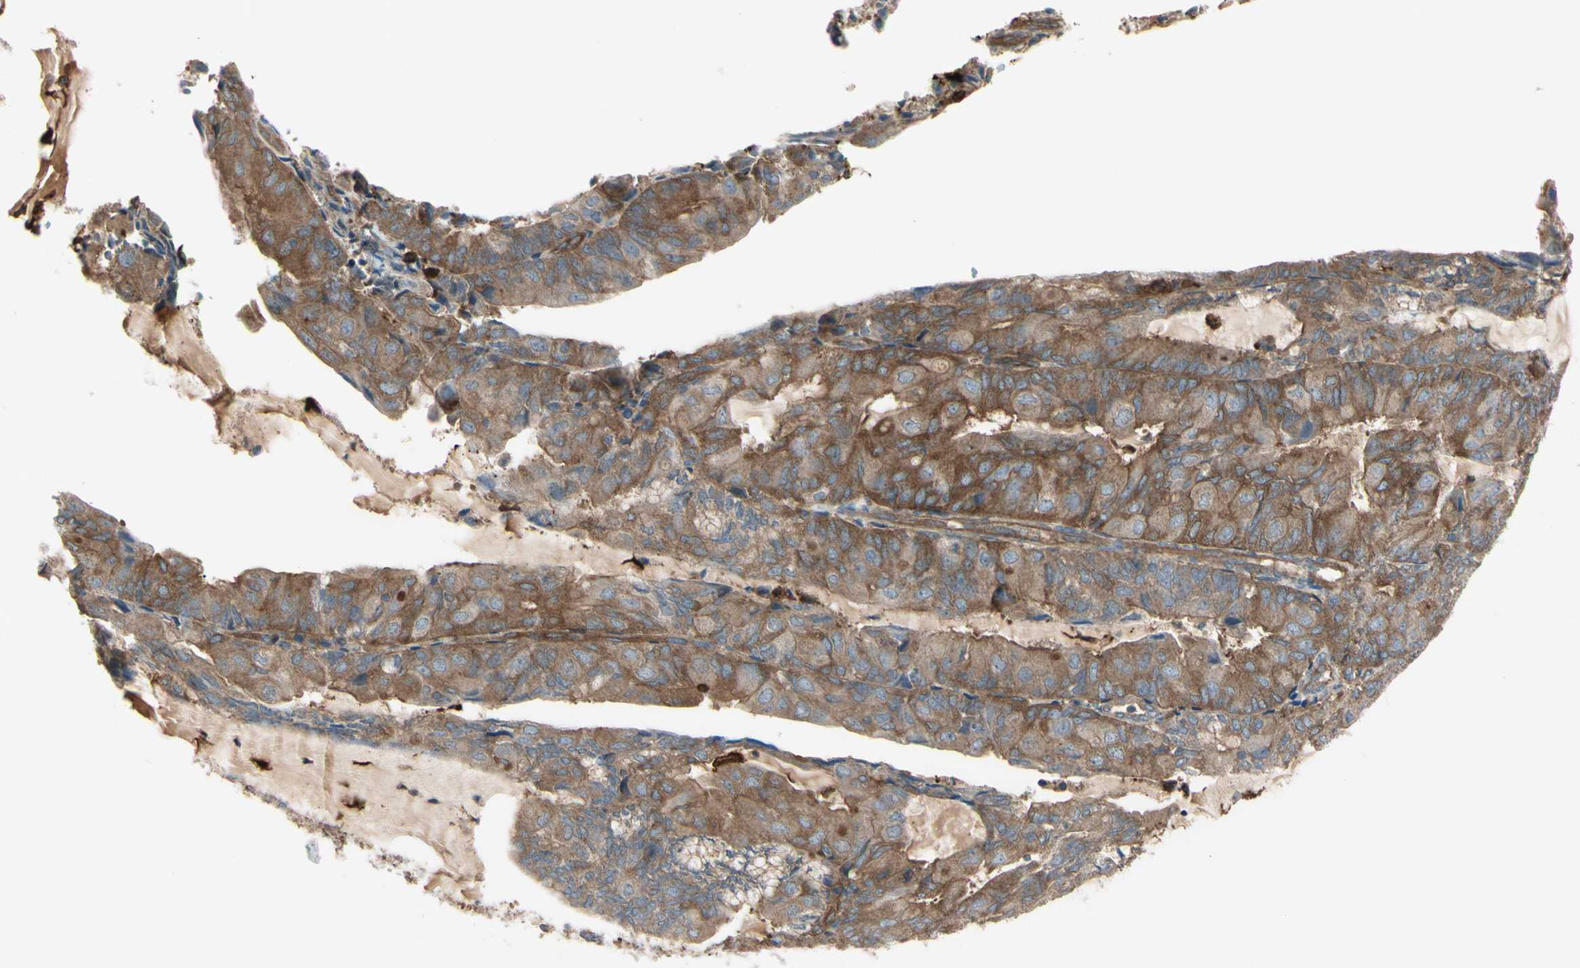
{"staining": {"intensity": "moderate", "quantity": ">75%", "location": "cytoplasmic/membranous"}, "tissue": "endometrial cancer", "cell_type": "Tumor cells", "image_type": "cancer", "snomed": [{"axis": "morphology", "description": "Adenocarcinoma, NOS"}, {"axis": "topography", "description": "Endometrium"}], "caption": "Moderate cytoplasmic/membranous staining is seen in approximately >75% of tumor cells in adenocarcinoma (endometrial). (DAB = brown stain, brightfield microscopy at high magnification).", "gene": "PTPN12", "patient": {"sex": "female", "age": 81}}